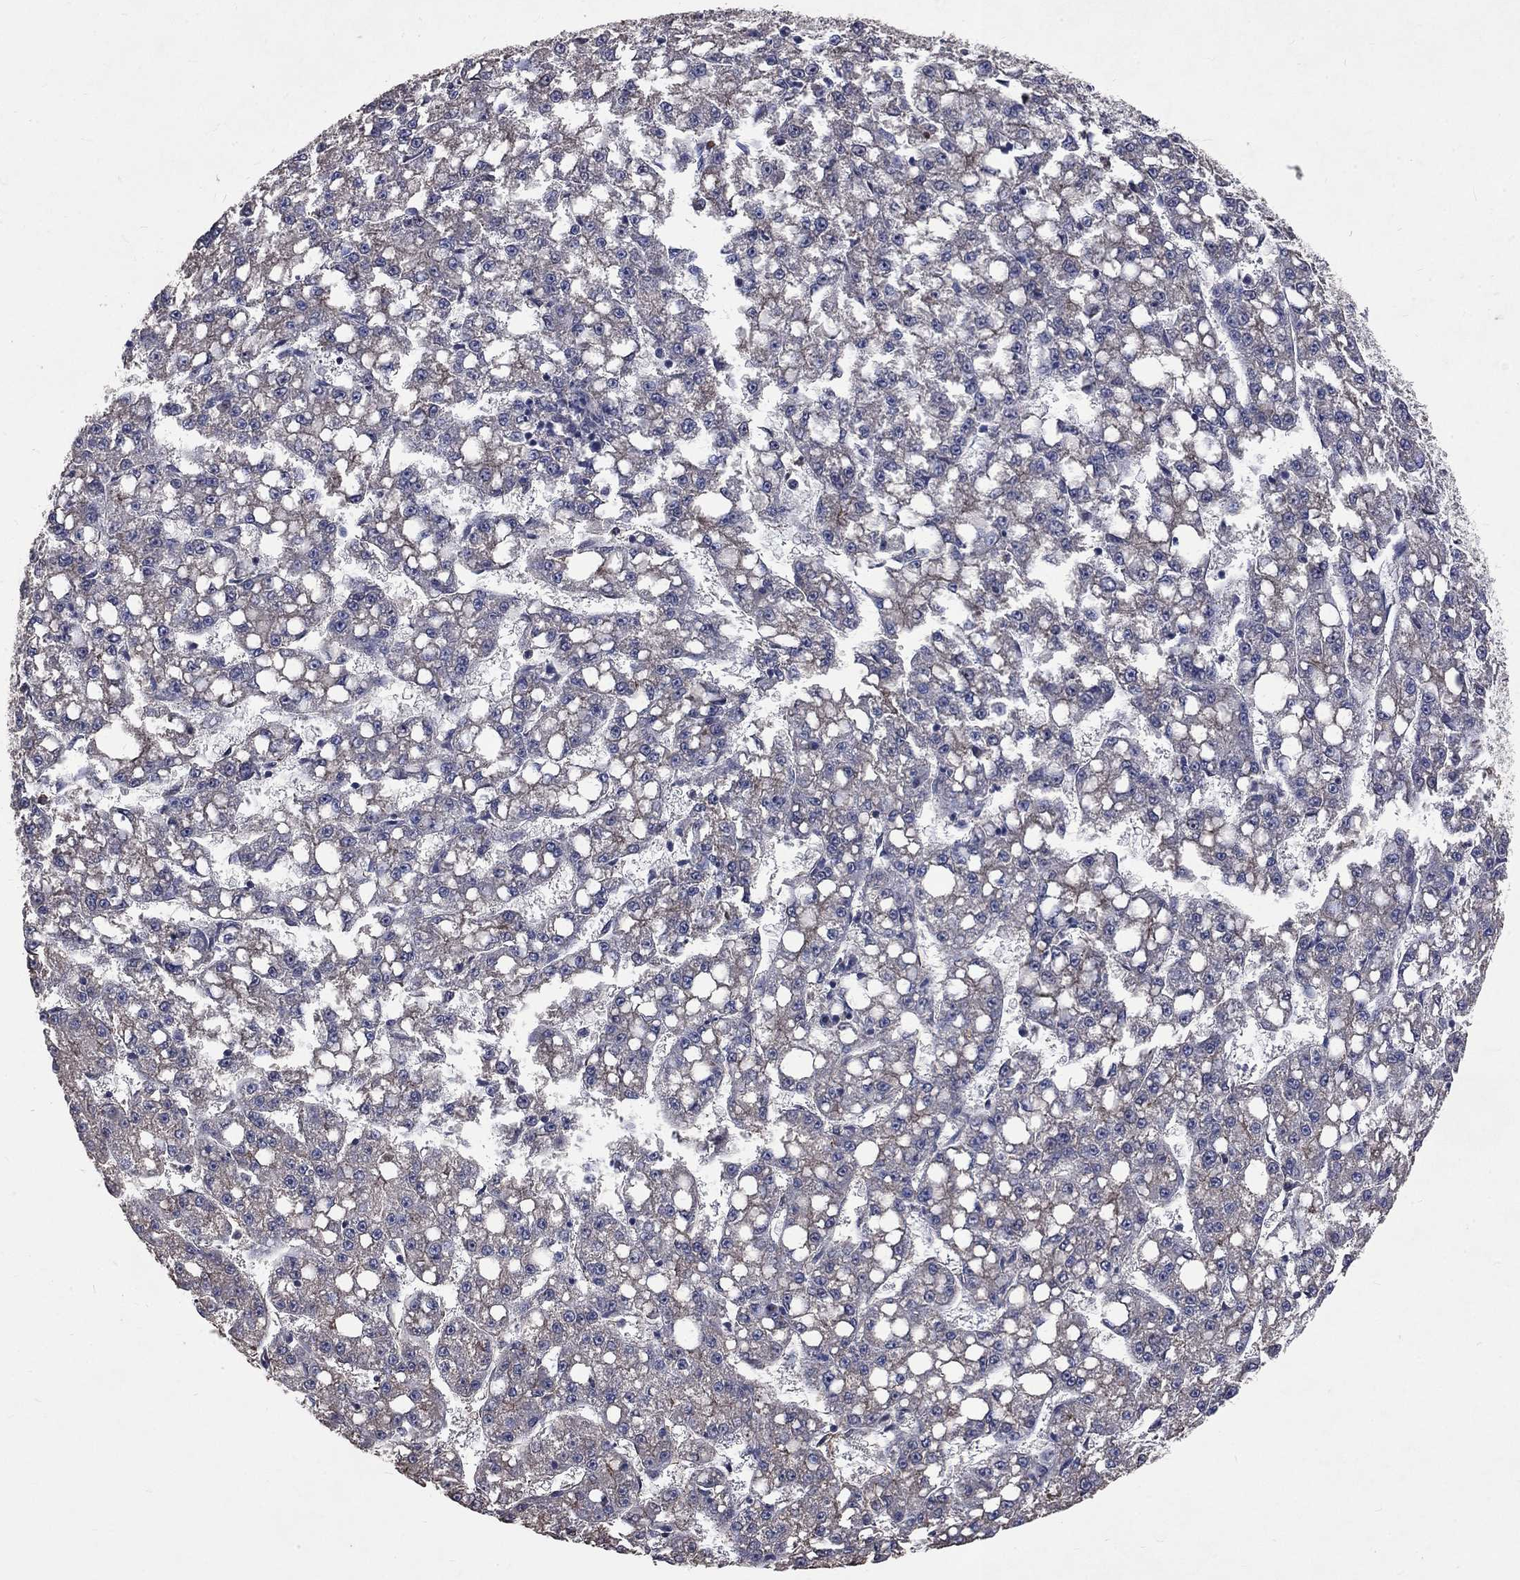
{"staining": {"intensity": "negative", "quantity": "none", "location": "none"}, "tissue": "liver cancer", "cell_type": "Tumor cells", "image_type": "cancer", "snomed": [{"axis": "morphology", "description": "Carcinoma, Hepatocellular, NOS"}, {"axis": "topography", "description": "Liver"}], "caption": "Liver cancer stained for a protein using immunohistochemistry exhibits no positivity tumor cells.", "gene": "CHST5", "patient": {"sex": "female", "age": 65}}